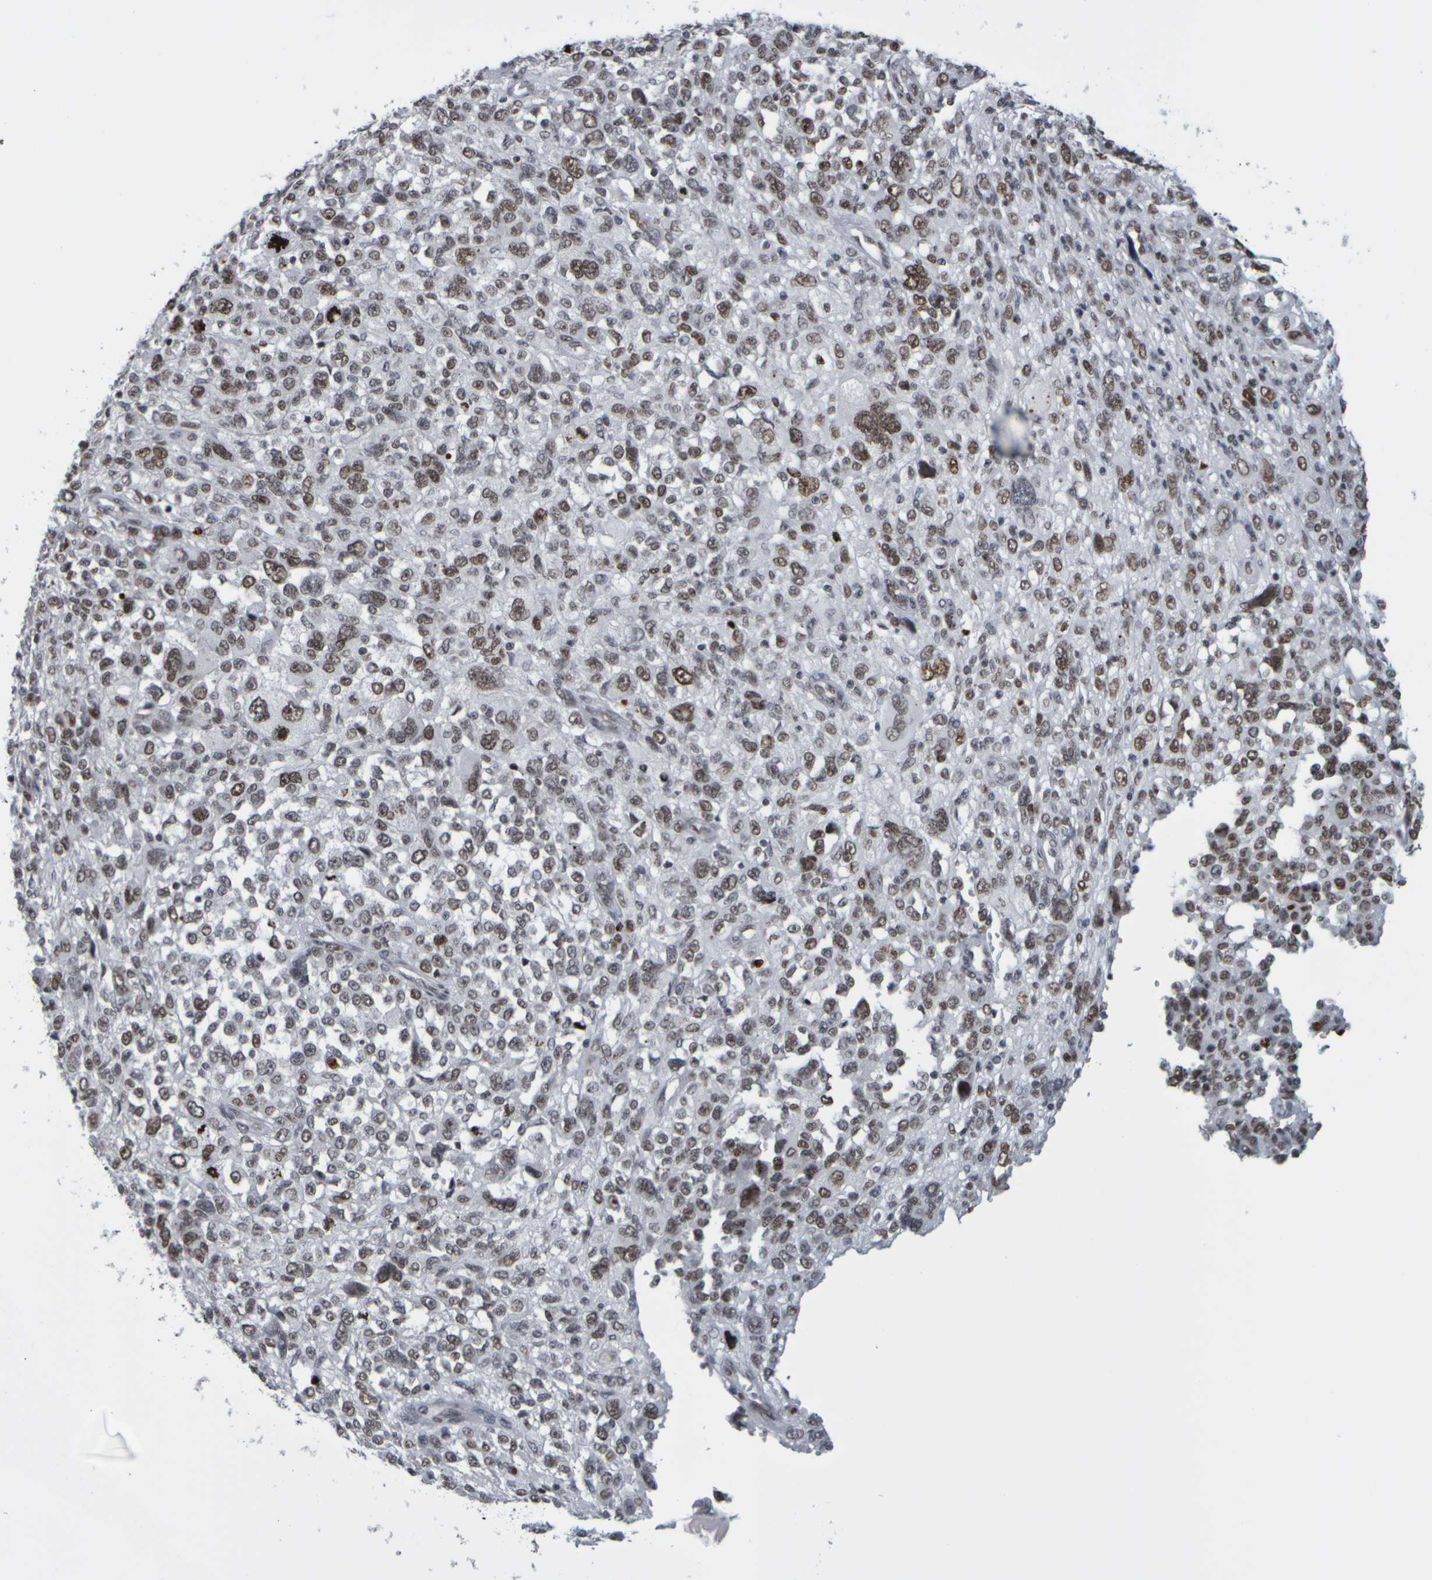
{"staining": {"intensity": "weak", "quantity": ">75%", "location": "nuclear"}, "tissue": "melanoma", "cell_type": "Tumor cells", "image_type": "cancer", "snomed": [{"axis": "morphology", "description": "Malignant melanoma, NOS"}, {"axis": "topography", "description": "Skin"}], "caption": "Brown immunohistochemical staining in melanoma reveals weak nuclear staining in about >75% of tumor cells.", "gene": "TOP2B", "patient": {"sex": "female", "age": 55}}